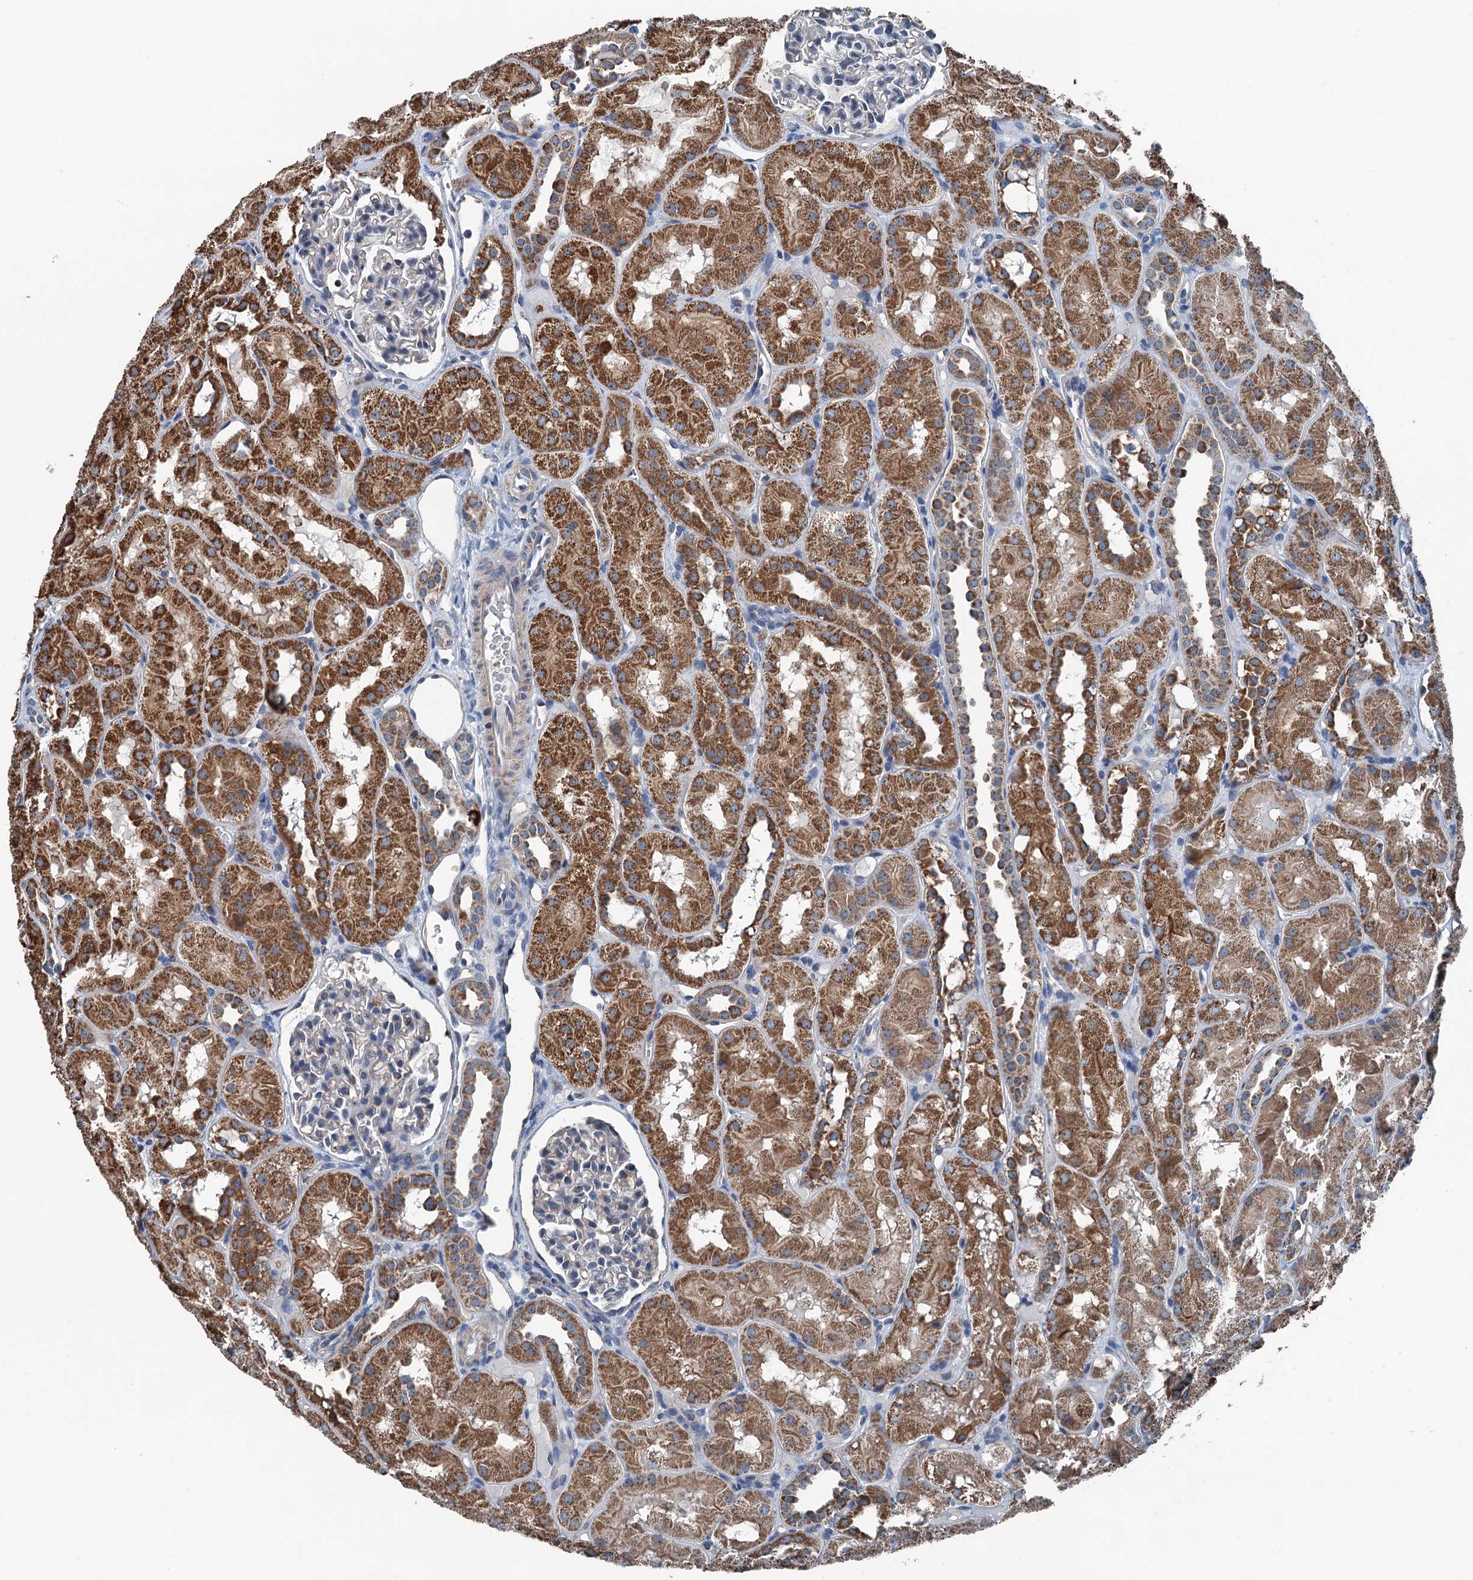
{"staining": {"intensity": "negative", "quantity": "none", "location": "none"}, "tissue": "kidney", "cell_type": "Cells in glomeruli", "image_type": "normal", "snomed": [{"axis": "morphology", "description": "Normal tissue, NOS"}, {"axis": "topography", "description": "Kidney"}, {"axis": "topography", "description": "Urinary bladder"}], "caption": "This is a micrograph of immunohistochemistry staining of normal kidney, which shows no staining in cells in glomeruli. (DAB immunohistochemistry (IHC) visualized using brightfield microscopy, high magnification).", "gene": "TRPT1", "patient": {"sex": "male", "age": 16}}